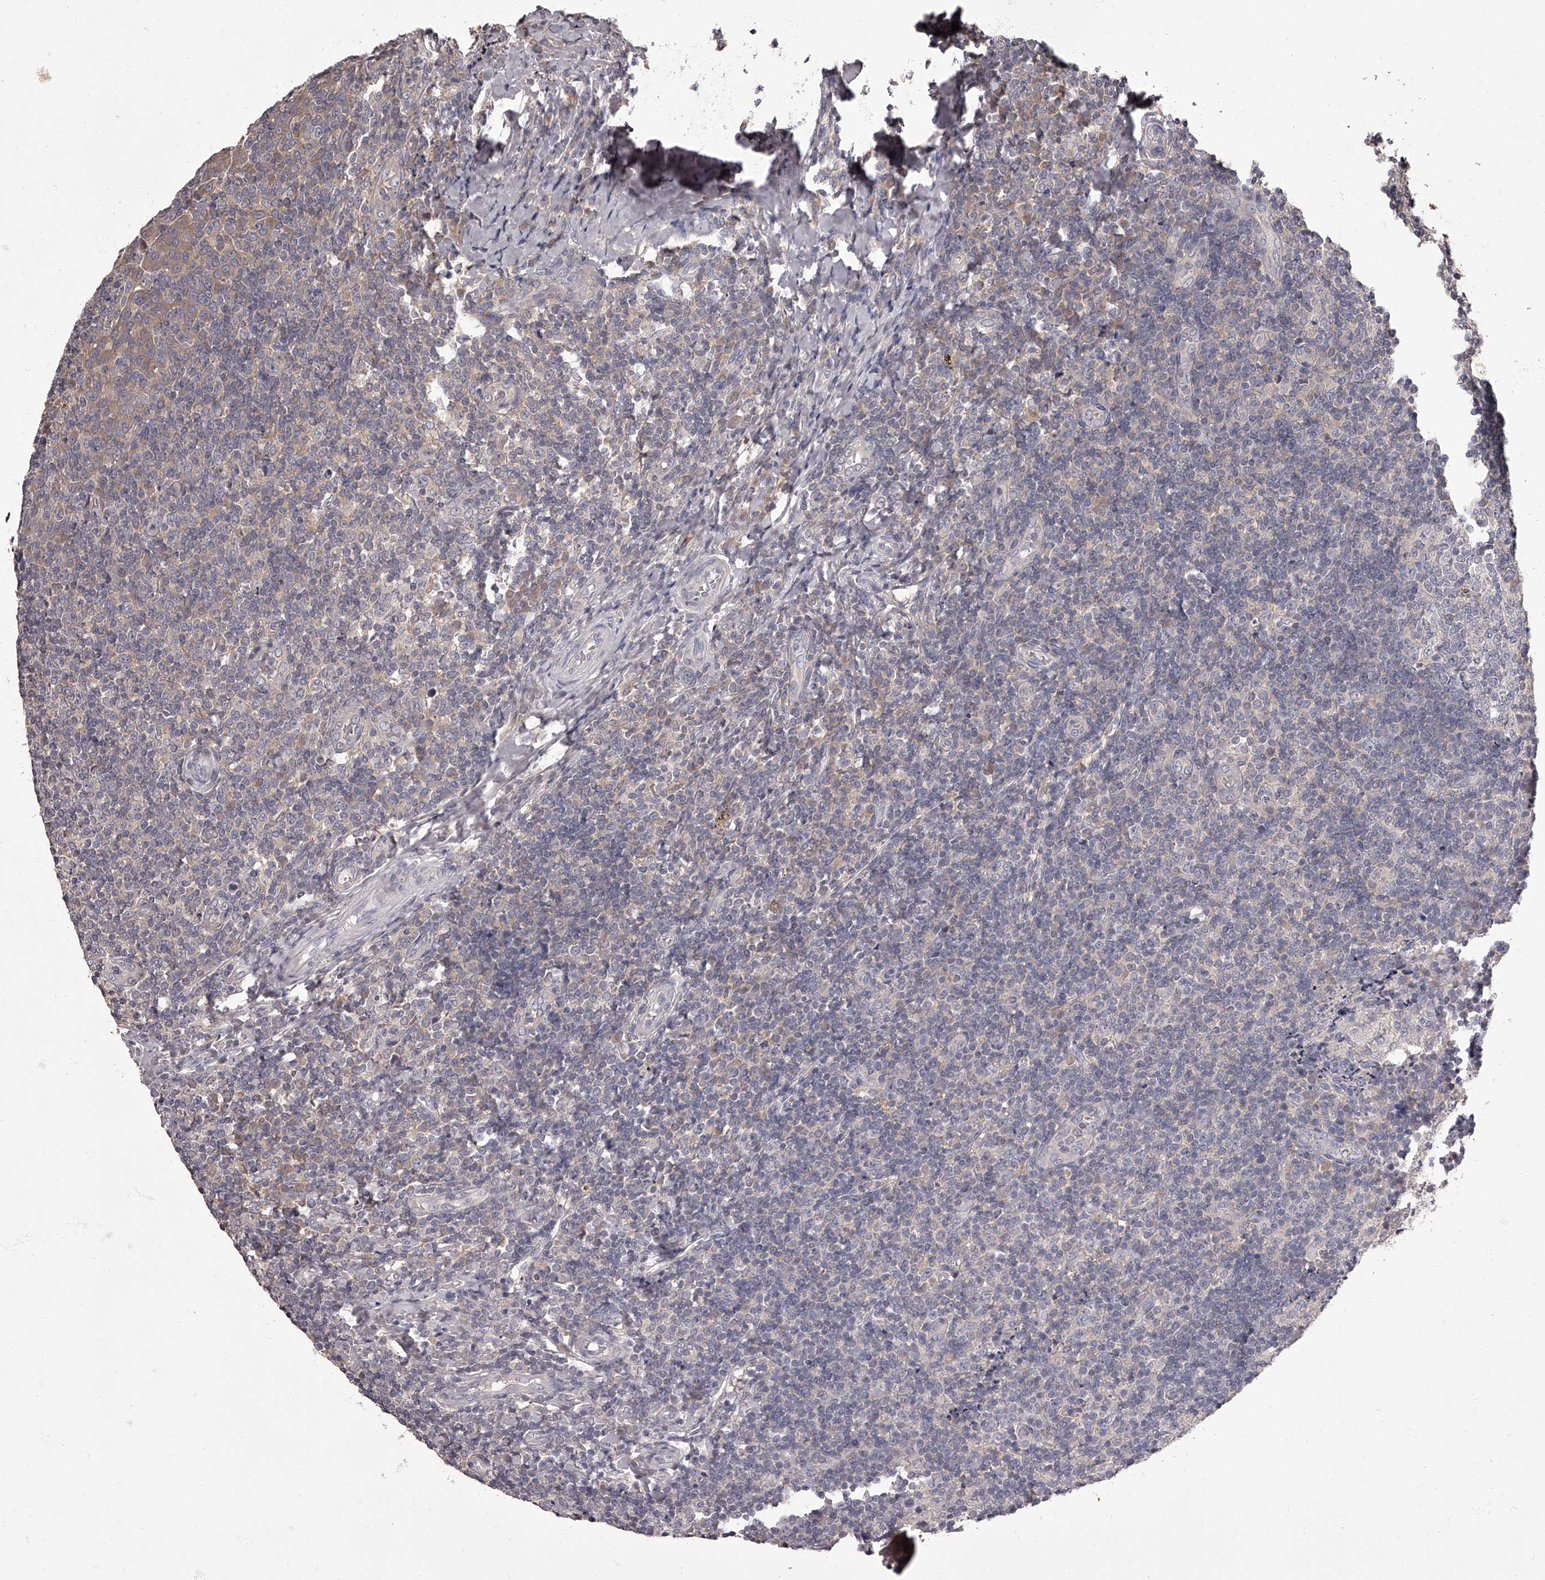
{"staining": {"intensity": "negative", "quantity": "none", "location": "none"}, "tissue": "tonsil", "cell_type": "Germinal center cells", "image_type": "normal", "snomed": [{"axis": "morphology", "description": "Normal tissue, NOS"}, {"axis": "topography", "description": "Tonsil"}], "caption": "An IHC micrograph of benign tonsil is shown. There is no staining in germinal center cells of tonsil.", "gene": "APEH", "patient": {"sex": "female", "age": 19}}